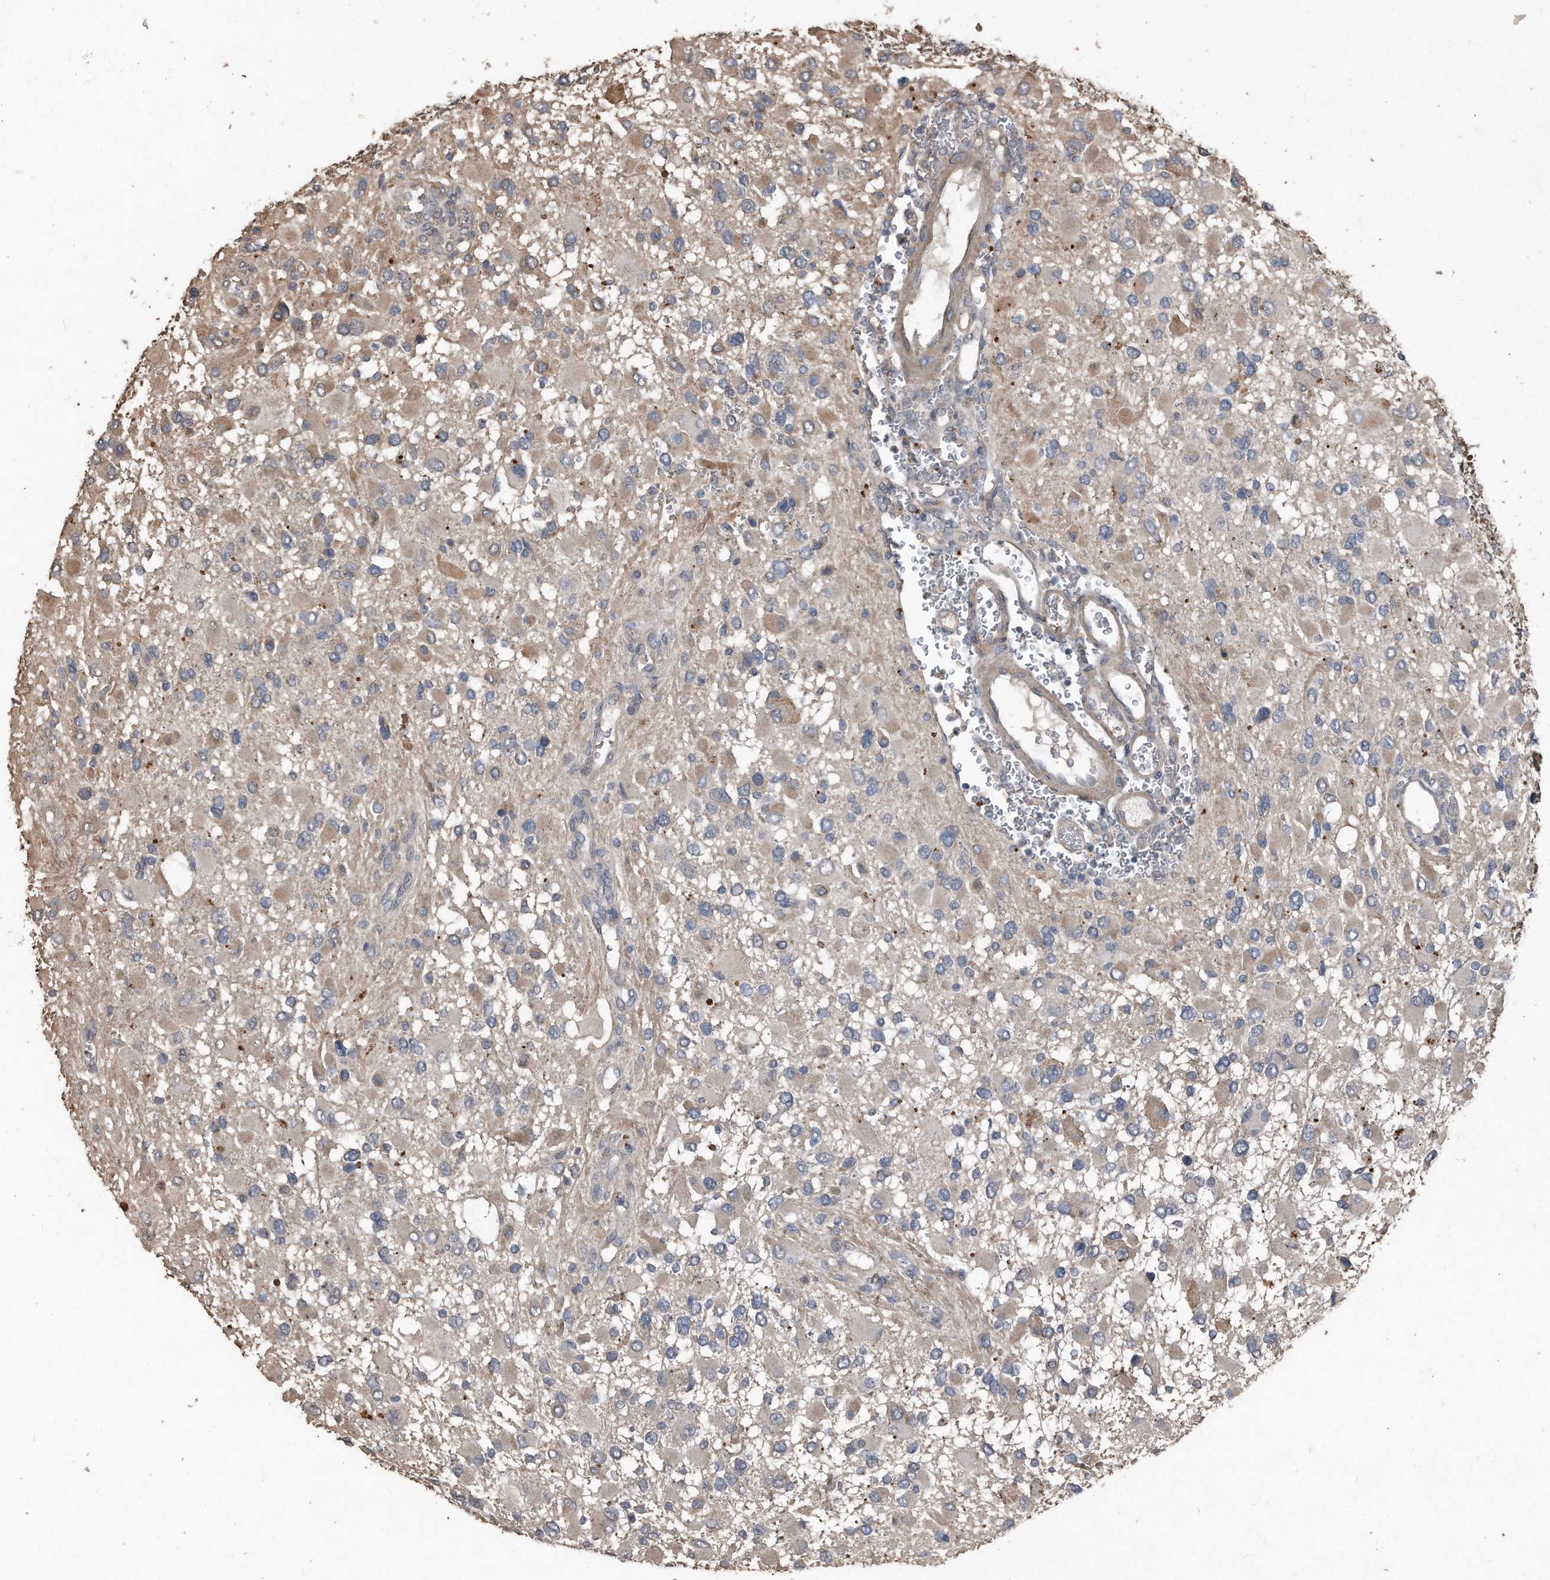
{"staining": {"intensity": "weak", "quantity": "<25%", "location": "cytoplasmic/membranous"}, "tissue": "glioma", "cell_type": "Tumor cells", "image_type": "cancer", "snomed": [{"axis": "morphology", "description": "Glioma, malignant, High grade"}, {"axis": "topography", "description": "Brain"}], "caption": "An immunohistochemistry (IHC) photomicrograph of malignant glioma (high-grade) is shown. There is no staining in tumor cells of malignant glioma (high-grade). (DAB immunohistochemistry visualized using brightfield microscopy, high magnification).", "gene": "ANKRD10", "patient": {"sex": "male", "age": 53}}